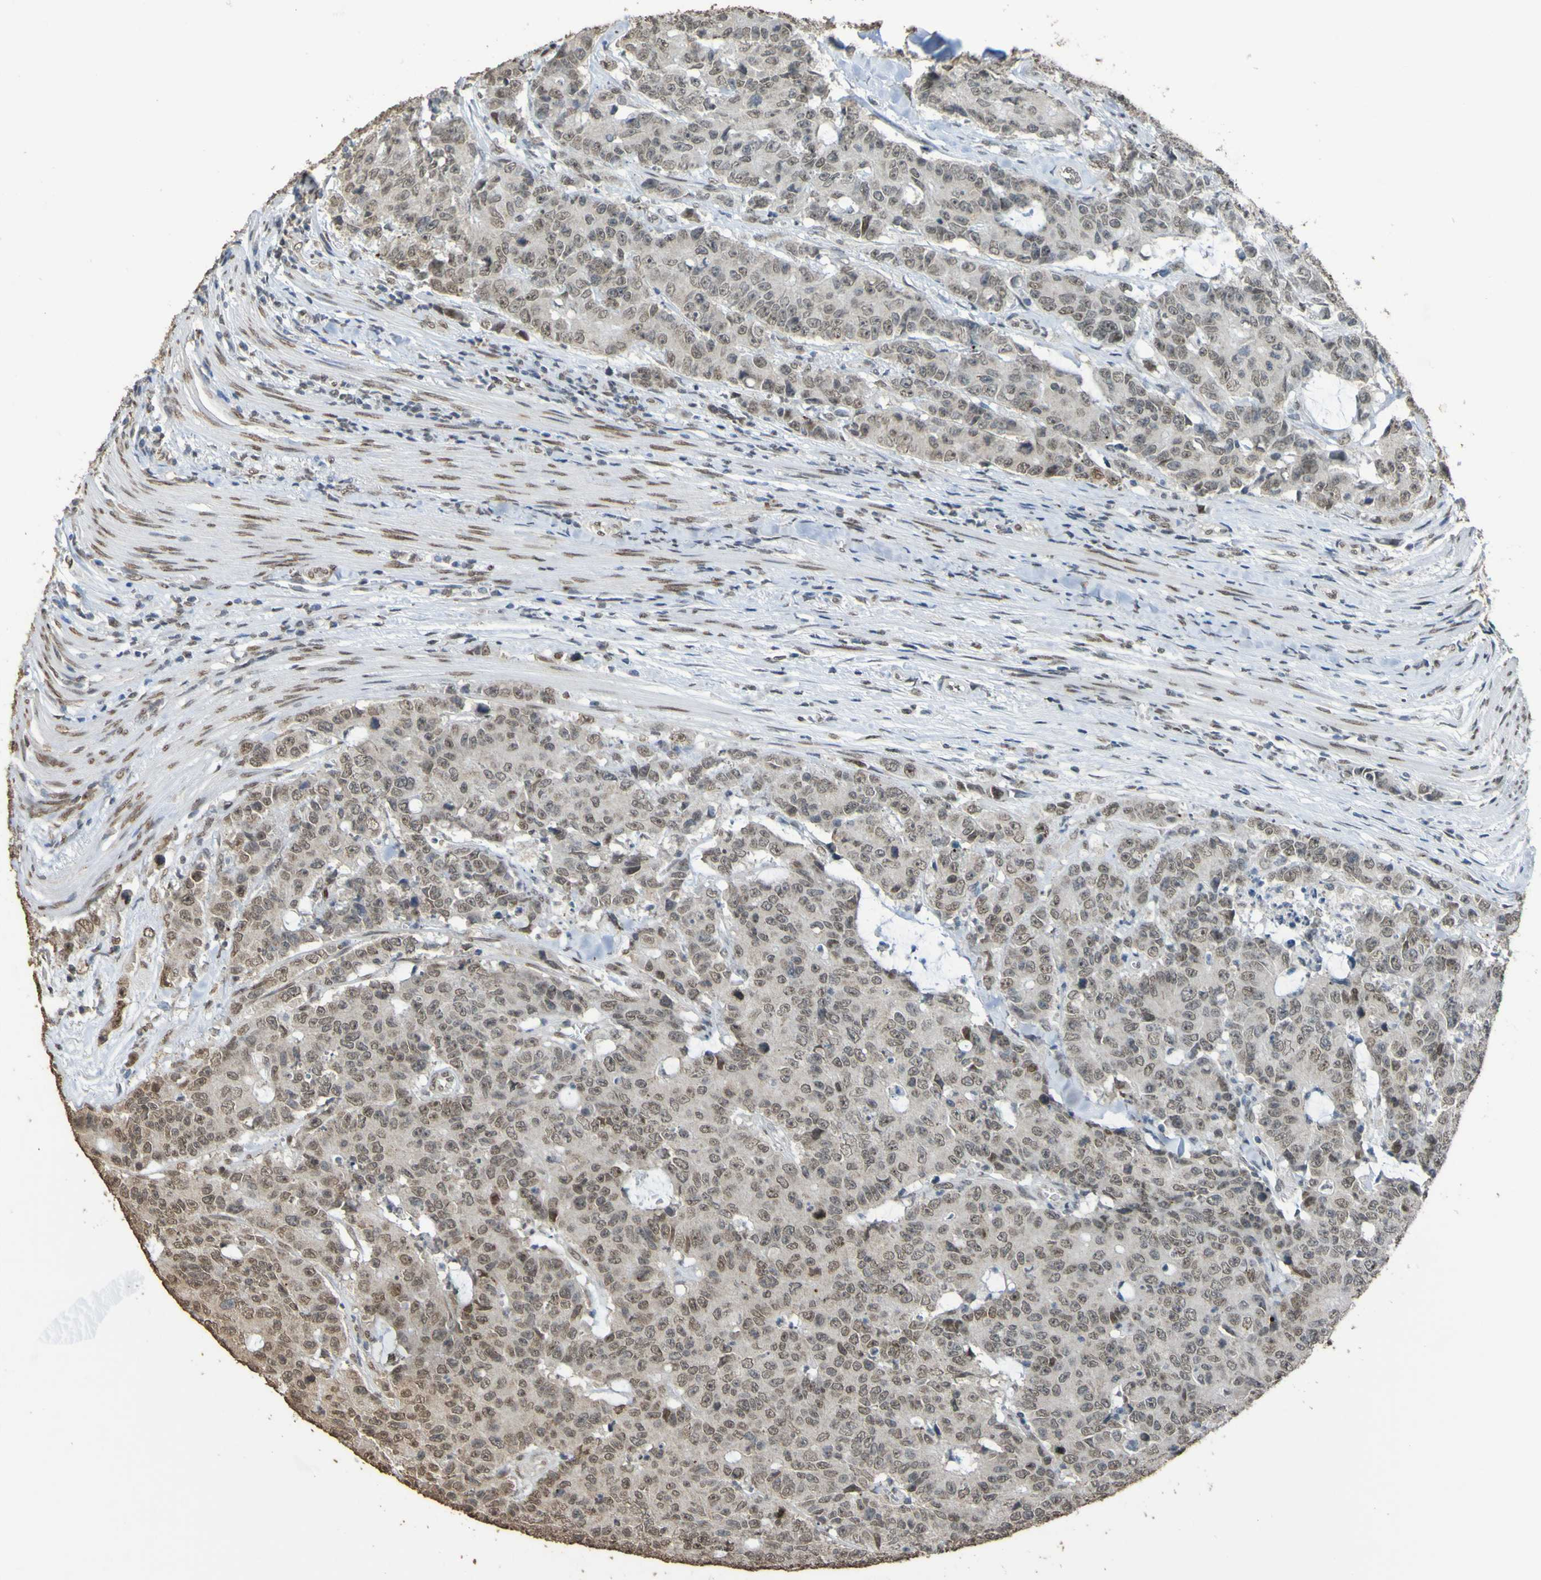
{"staining": {"intensity": "moderate", "quantity": ">75%", "location": "nuclear"}, "tissue": "colorectal cancer", "cell_type": "Tumor cells", "image_type": "cancer", "snomed": [{"axis": "morphology", "description": "Adenocarcinoma, NOS"}, {"axis": "topography", "description": "Colon"}], "caption": "Protein positivity by immunohistochemistry (IHC) displays moderate nuclear expression in about >75% of tumor cells in colorectal cancer (adenocarcinoma). (brown staining indicates protein expression, while blue staining denotes nuclei).", "gene": "ALKBH2", "patient": {"sex": "female", "age": 86}}